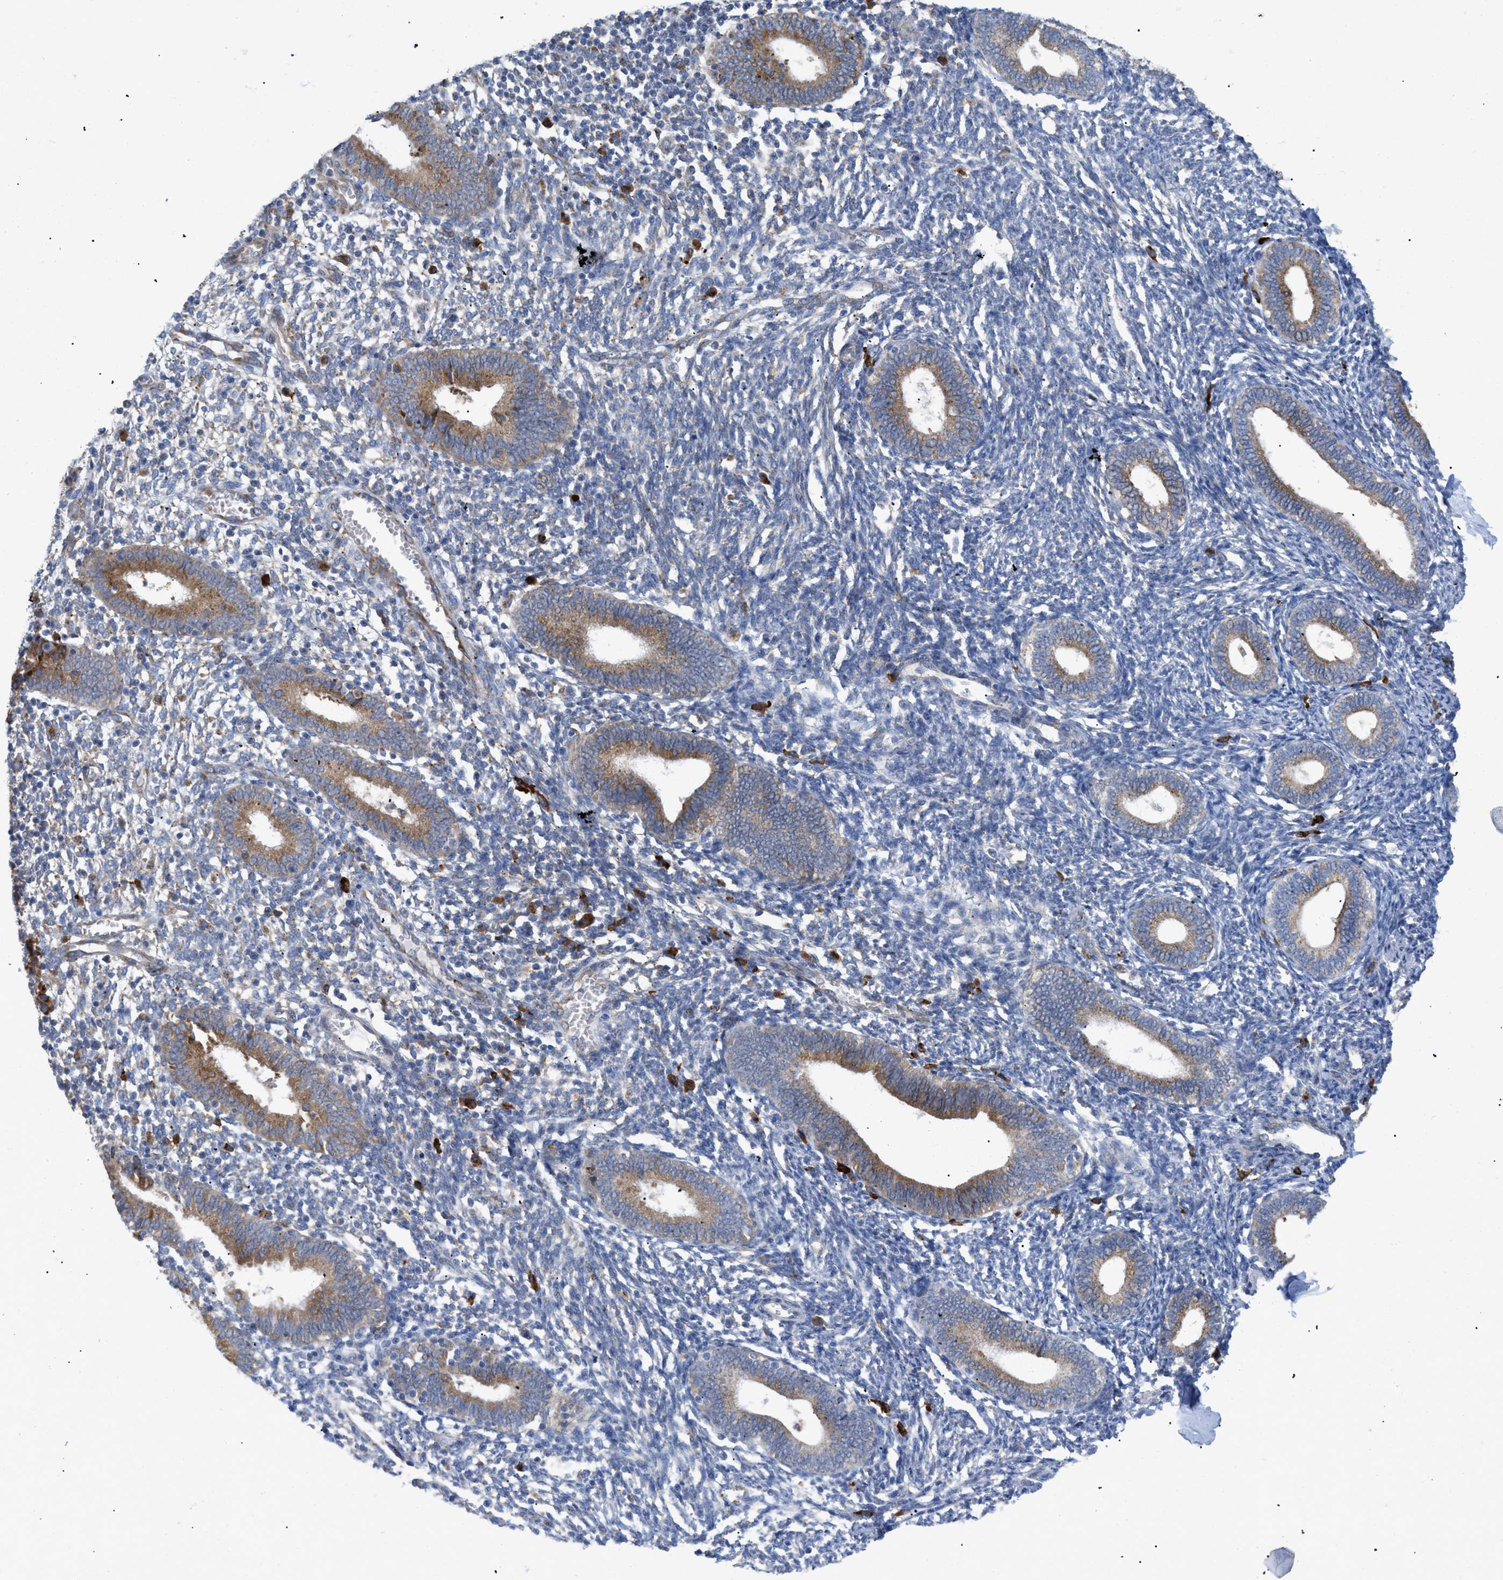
{"staining": {"intensity": "negative", "quantity": "none", "location": "none"}, "tissue": "endometrium", "cell_type": "Cells in endometrial stroma", "image_type": "normal", "snomed": [{"axis": "morphology", "description": "Normal tissue, NOS"}, {"axis": "topography", "description": "Endometrium"}], "caption": "Photomicrograph shows no protein positivity in cells in endometrial stroma of unremarkable endometrium.", "gene": "SLC50A1", "patient": {"sex": "female", "age": 41}}